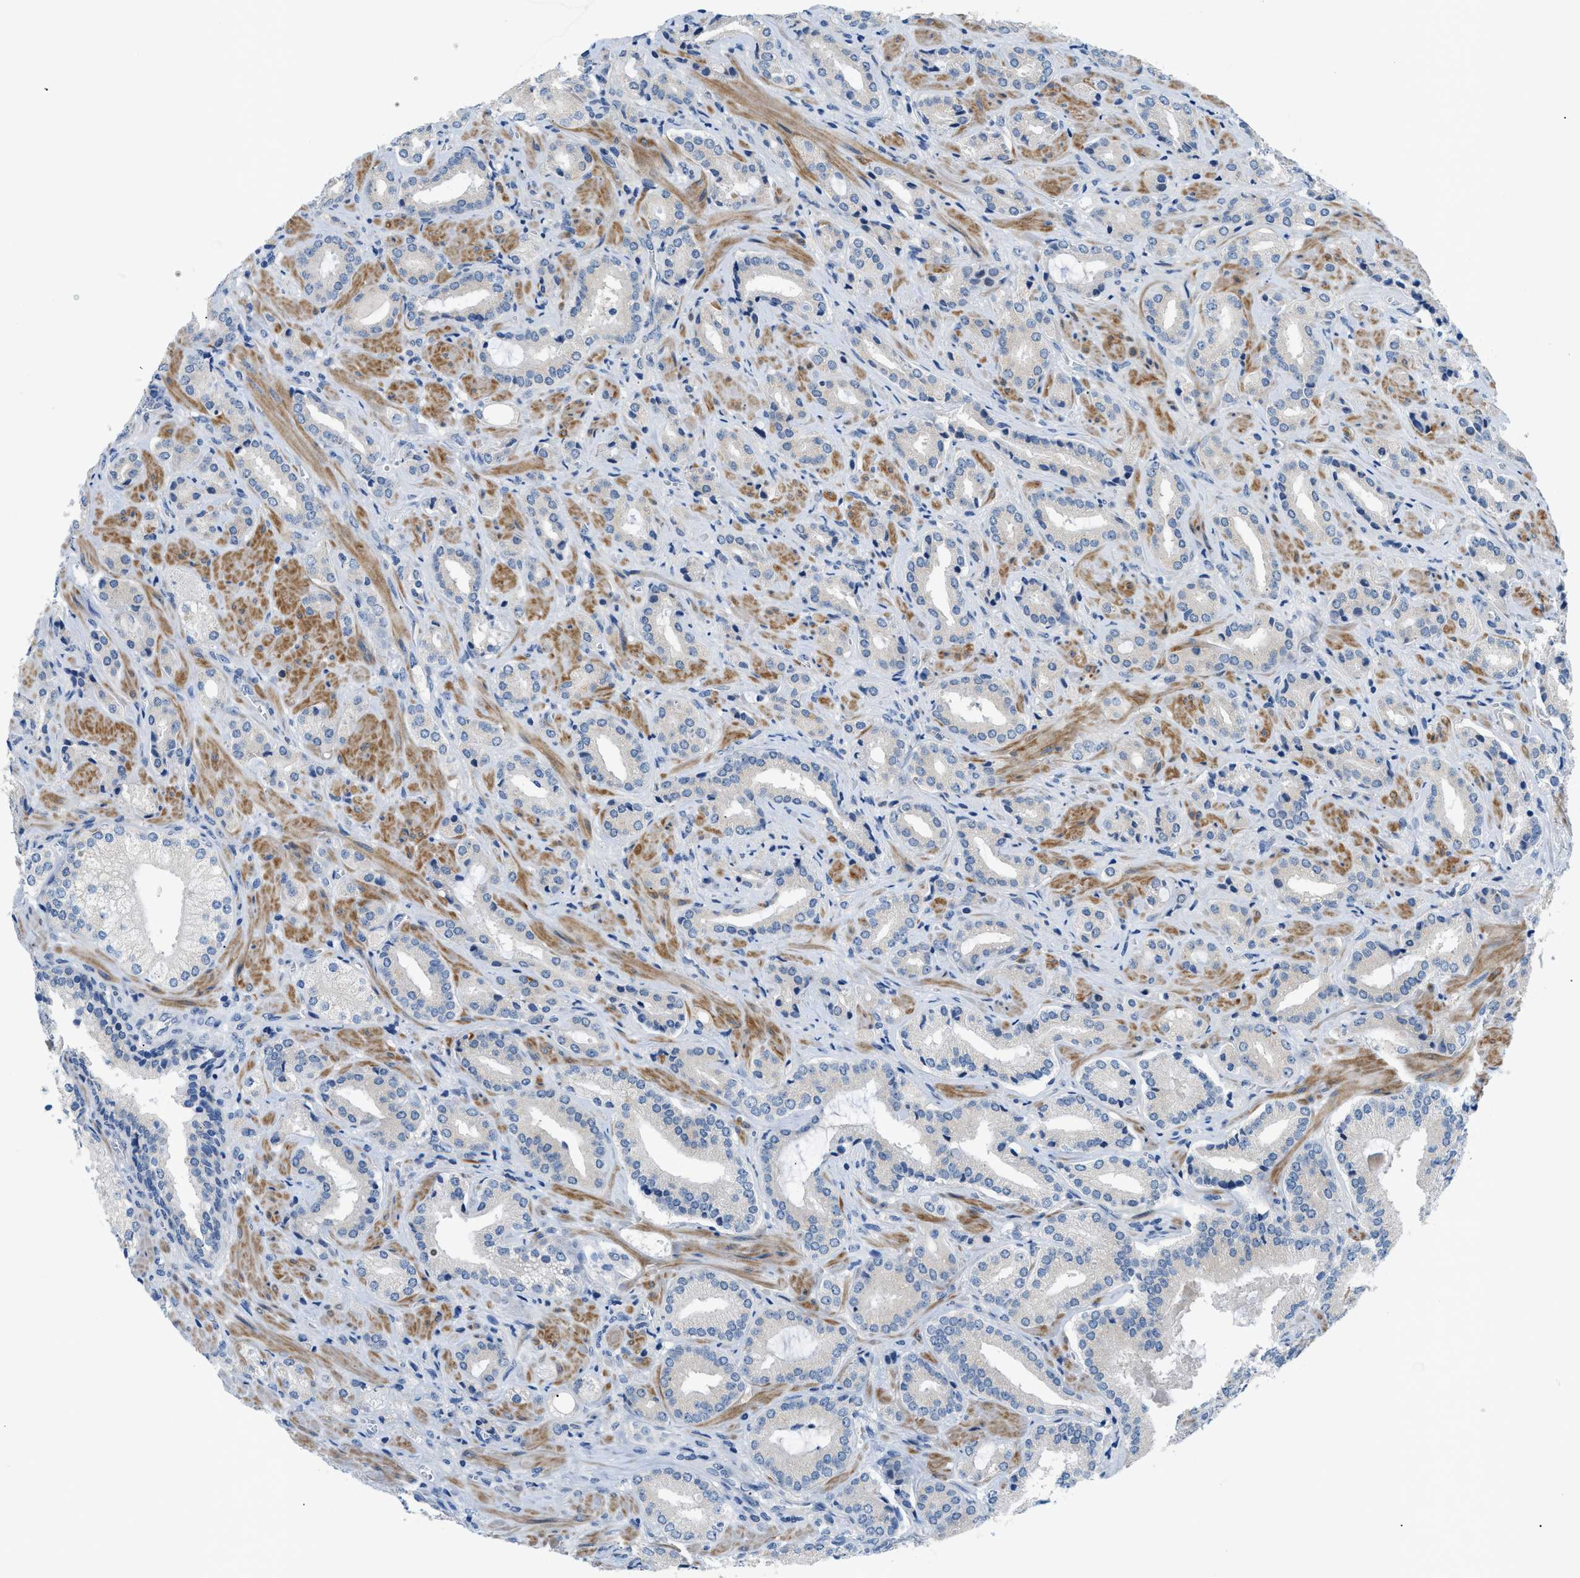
{"staining": {"intensity": "negative", "quantity": "none", "location": "none"}, "tissue": "prostate cancer", "cell_type": "Tumor cells", "image_type": "cancer", "snomed": [{"axis": "morphology", "description": "Adenocarcinoma, High grade"}, {"axis": "topography", "description": "Prostate"}], "caption": "There is no significant expression in tumor cells of prostate cancer (high-grade adenocarcinoma).", "gene": "FDCSP", "patient": {"sex": "male", "age": 64}}